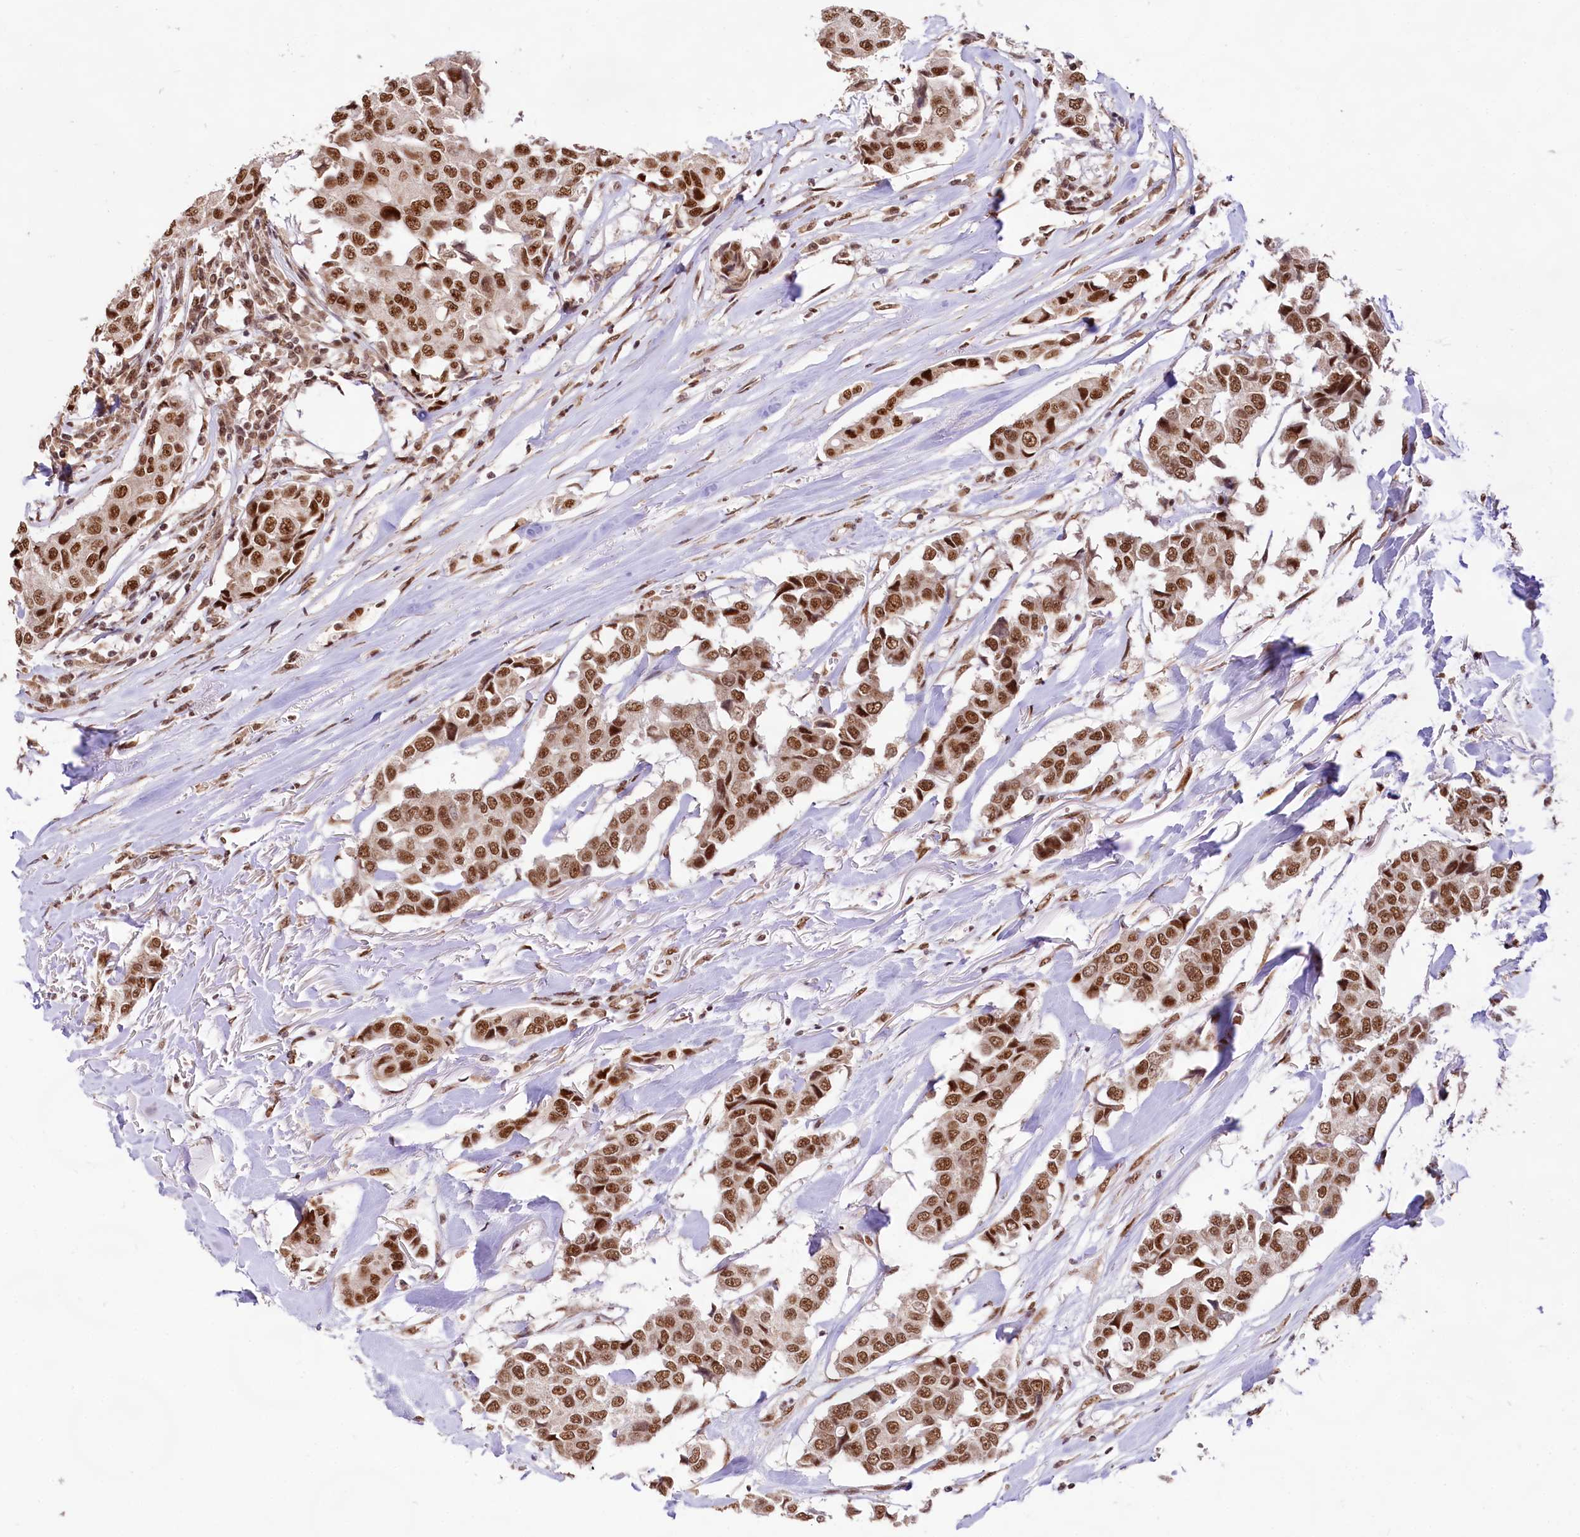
{"staining": {"intensity": "moderate", "quantity": ">75%", "location": "nuclear"}, "tissue": "breast cancer", "cell_type": "Tumor cells", "image_type": "cancer", "snomed": [{"axis": "morphology", "description": "Duct carcinoma"}, {"axis": "topography", "description": "Breast"}], "caption": "This is a histology image of immunohistochemistry staining of breast cancer, which shows moderate staining in the nuclear of tumor cells.", "gene": "HIRA", "patient": {"sex": "female", "age": 80}}